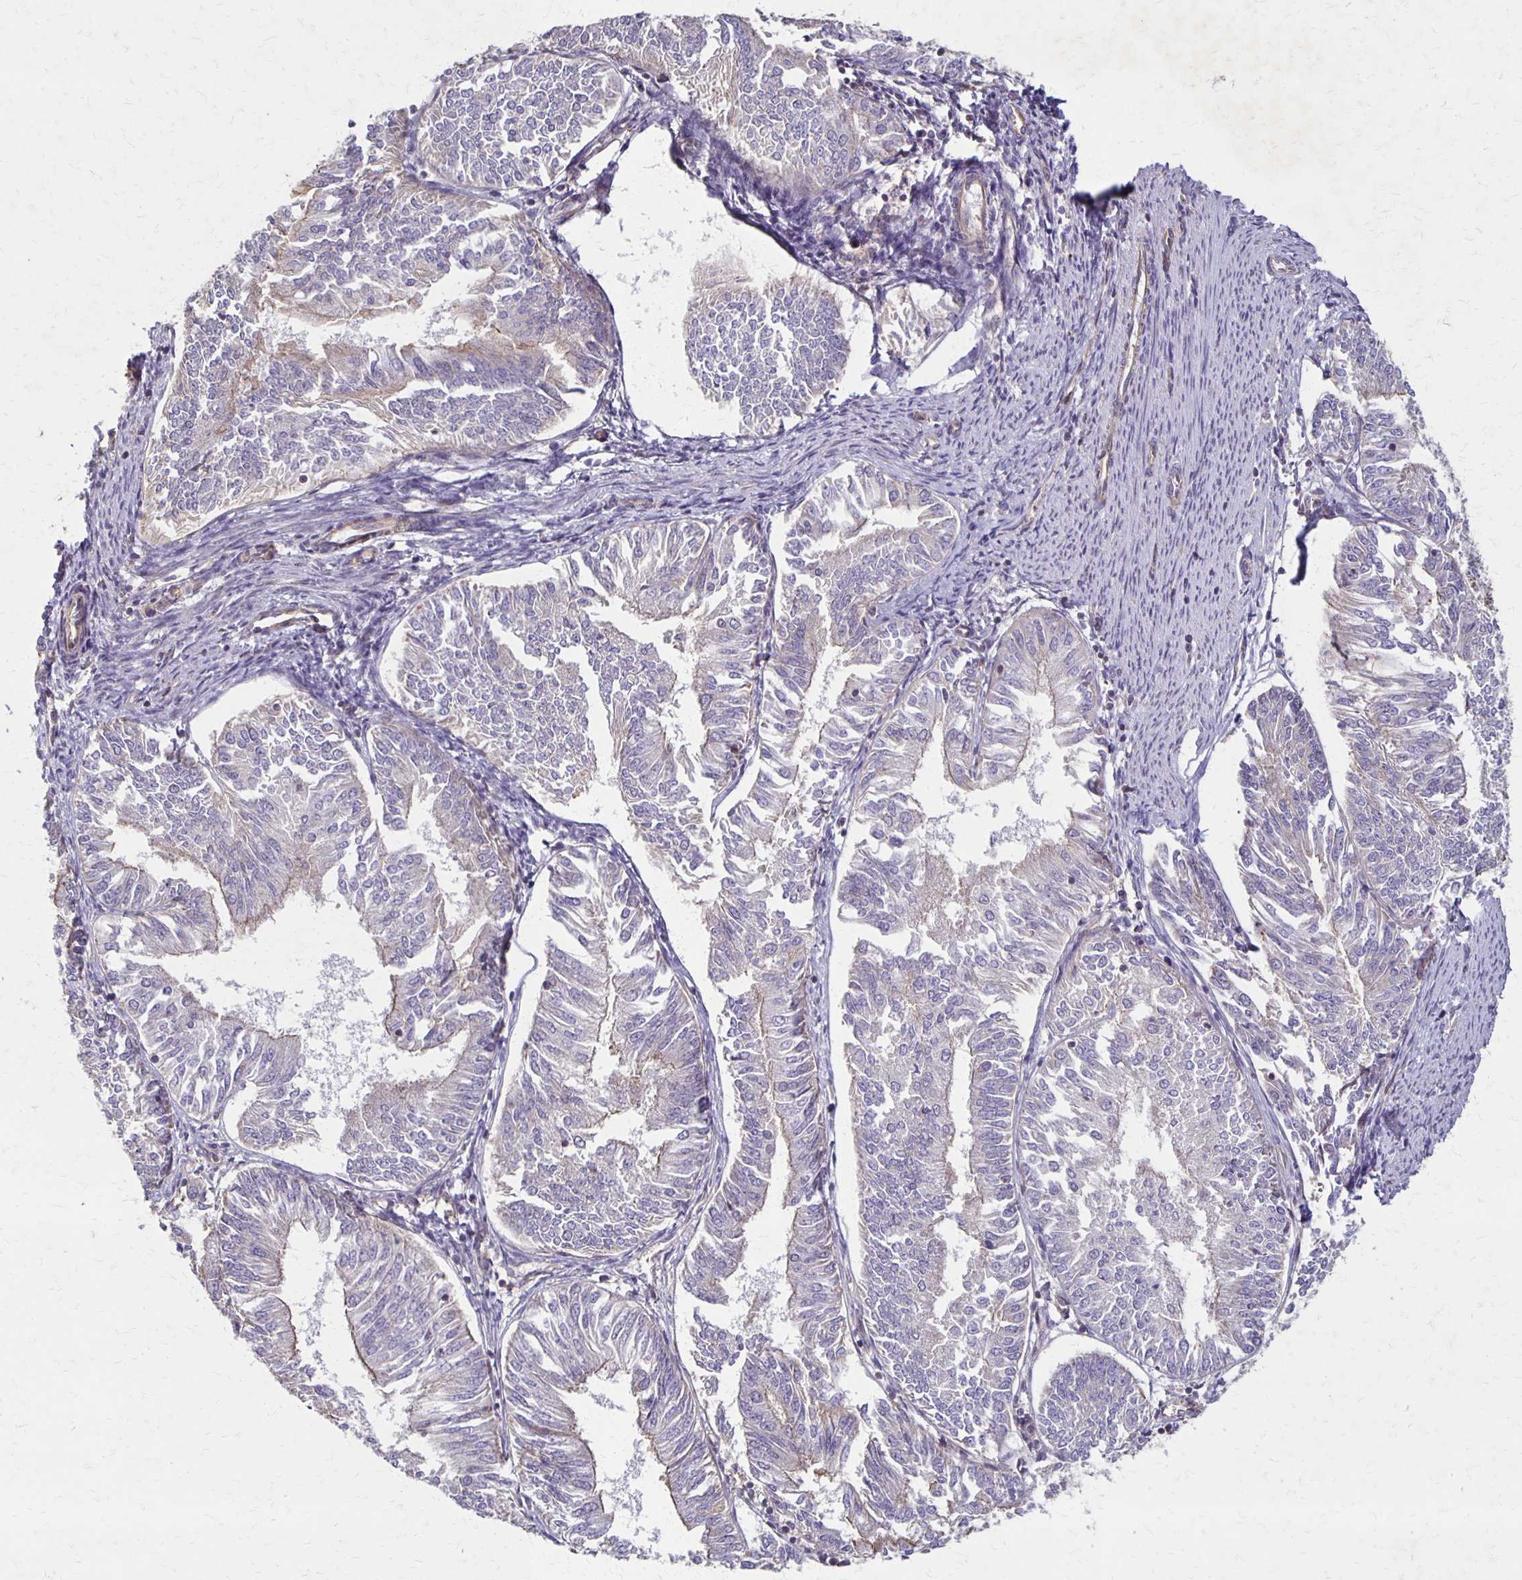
{"staining": {"intensity": "negative", "quantity": "none", "location": "none"}, "tissue": "endometrial cancer", "cell_type": "Tumor cells", "image_type": "cancer", "snomed": [{"axis": "morphology", "description": "Adenocarcinoma, NOS"}, {"axis": "topography", "description": "Endometrium"}], "caption": "Immunohistochemistry (IHC) of human endometrial adenocarcinoma demonstrates no staining in tumor cells.", "gene": "EIF4EBP2", "patient": {"sex": "female", "age": 58}}